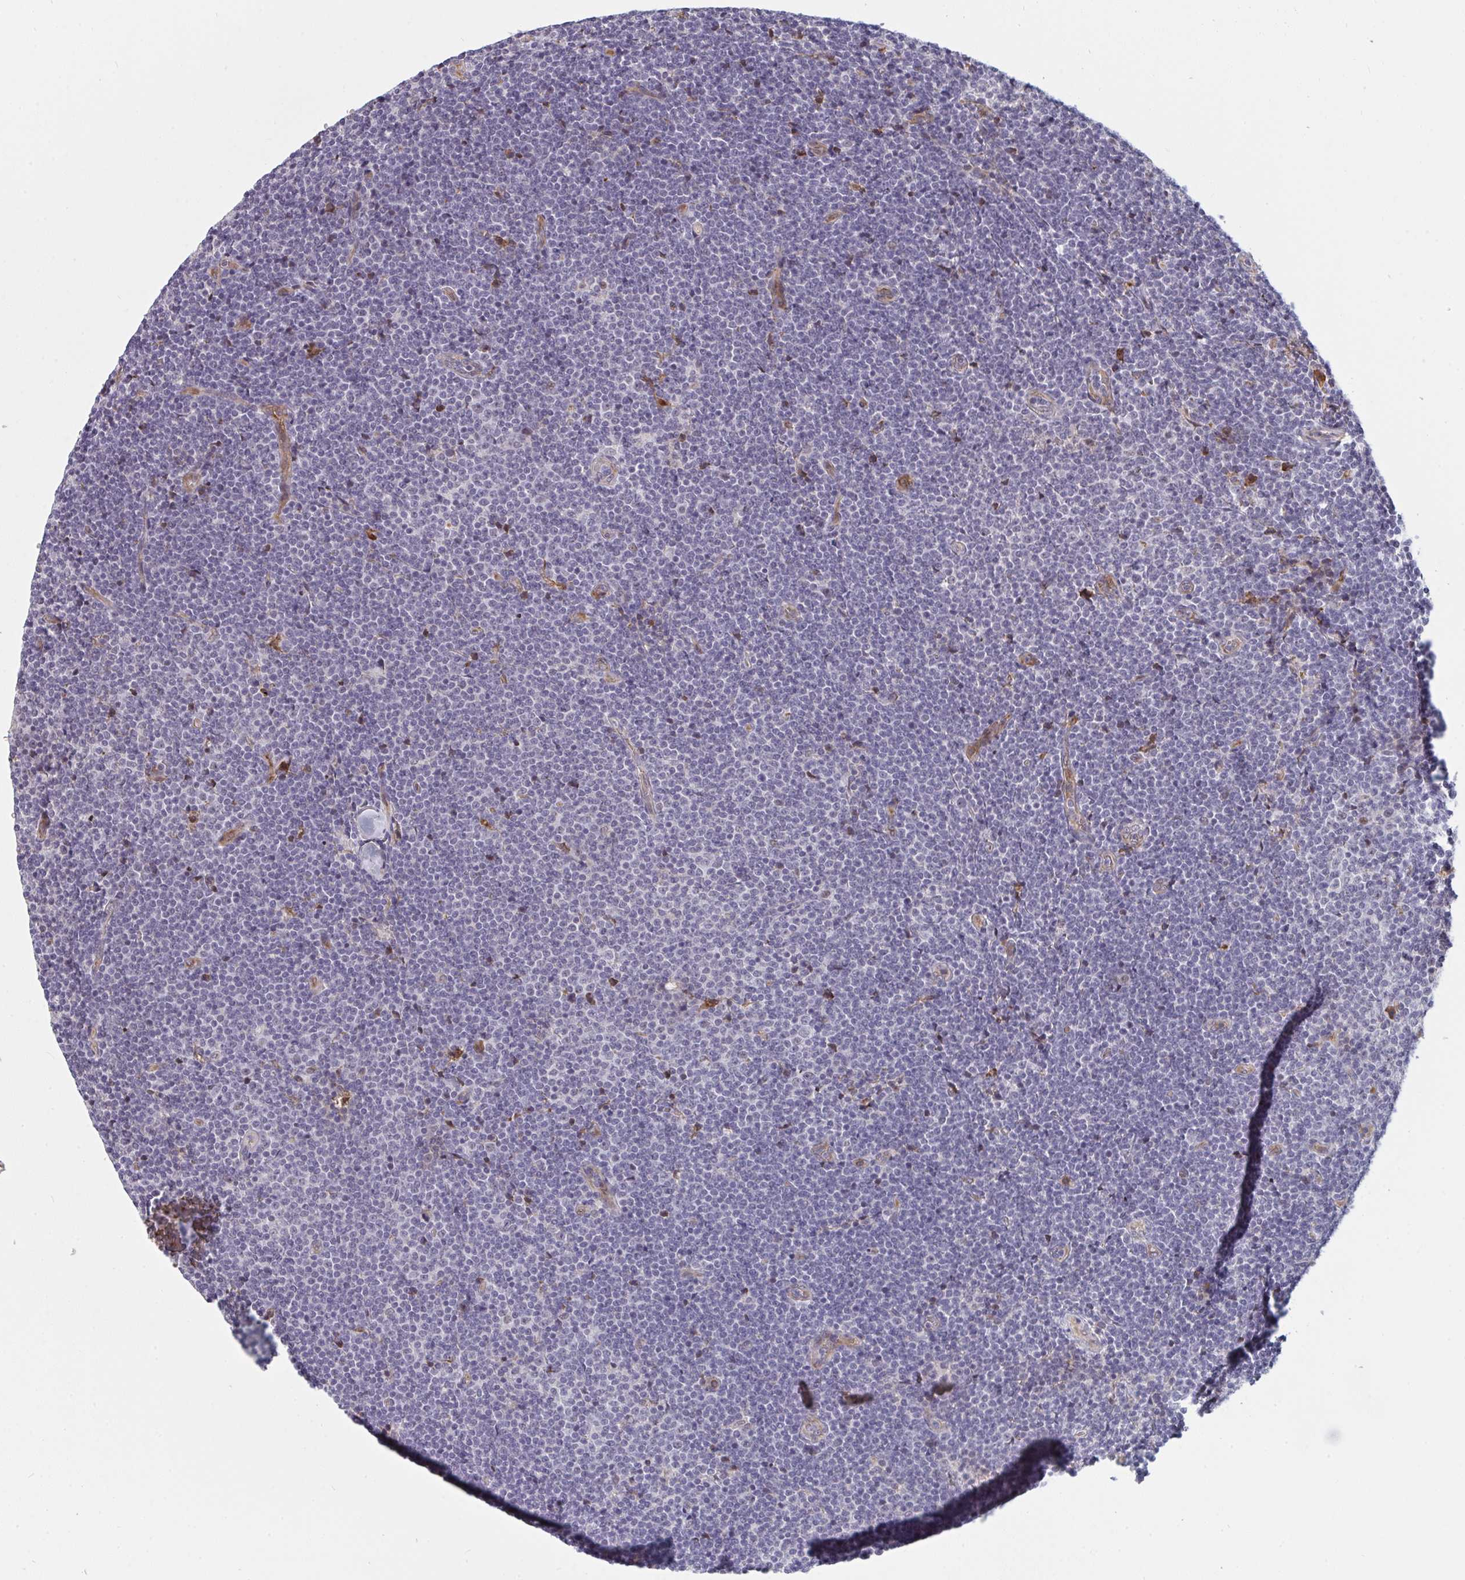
{"staining": {"intensity": "negative", "quantity": "none", "location": "none"}, "tissue": "lymphoma", "cell_type": "Tumor cells", "image_type": "cancer", "snomed": [{"axis": "morphology", "description": "Malignant lymphoma, non-Hodgkin's type, Low grade"}, {"axis": "topography", "description": "Lymph node"}], "caption": "The histopathology image reveals no staining of tumor cells in malignant lymphoma, non-Hodgkin's type (low-grade).", "gene": "DSCAML1", "patient": {"sex": "male", "age": 48}}